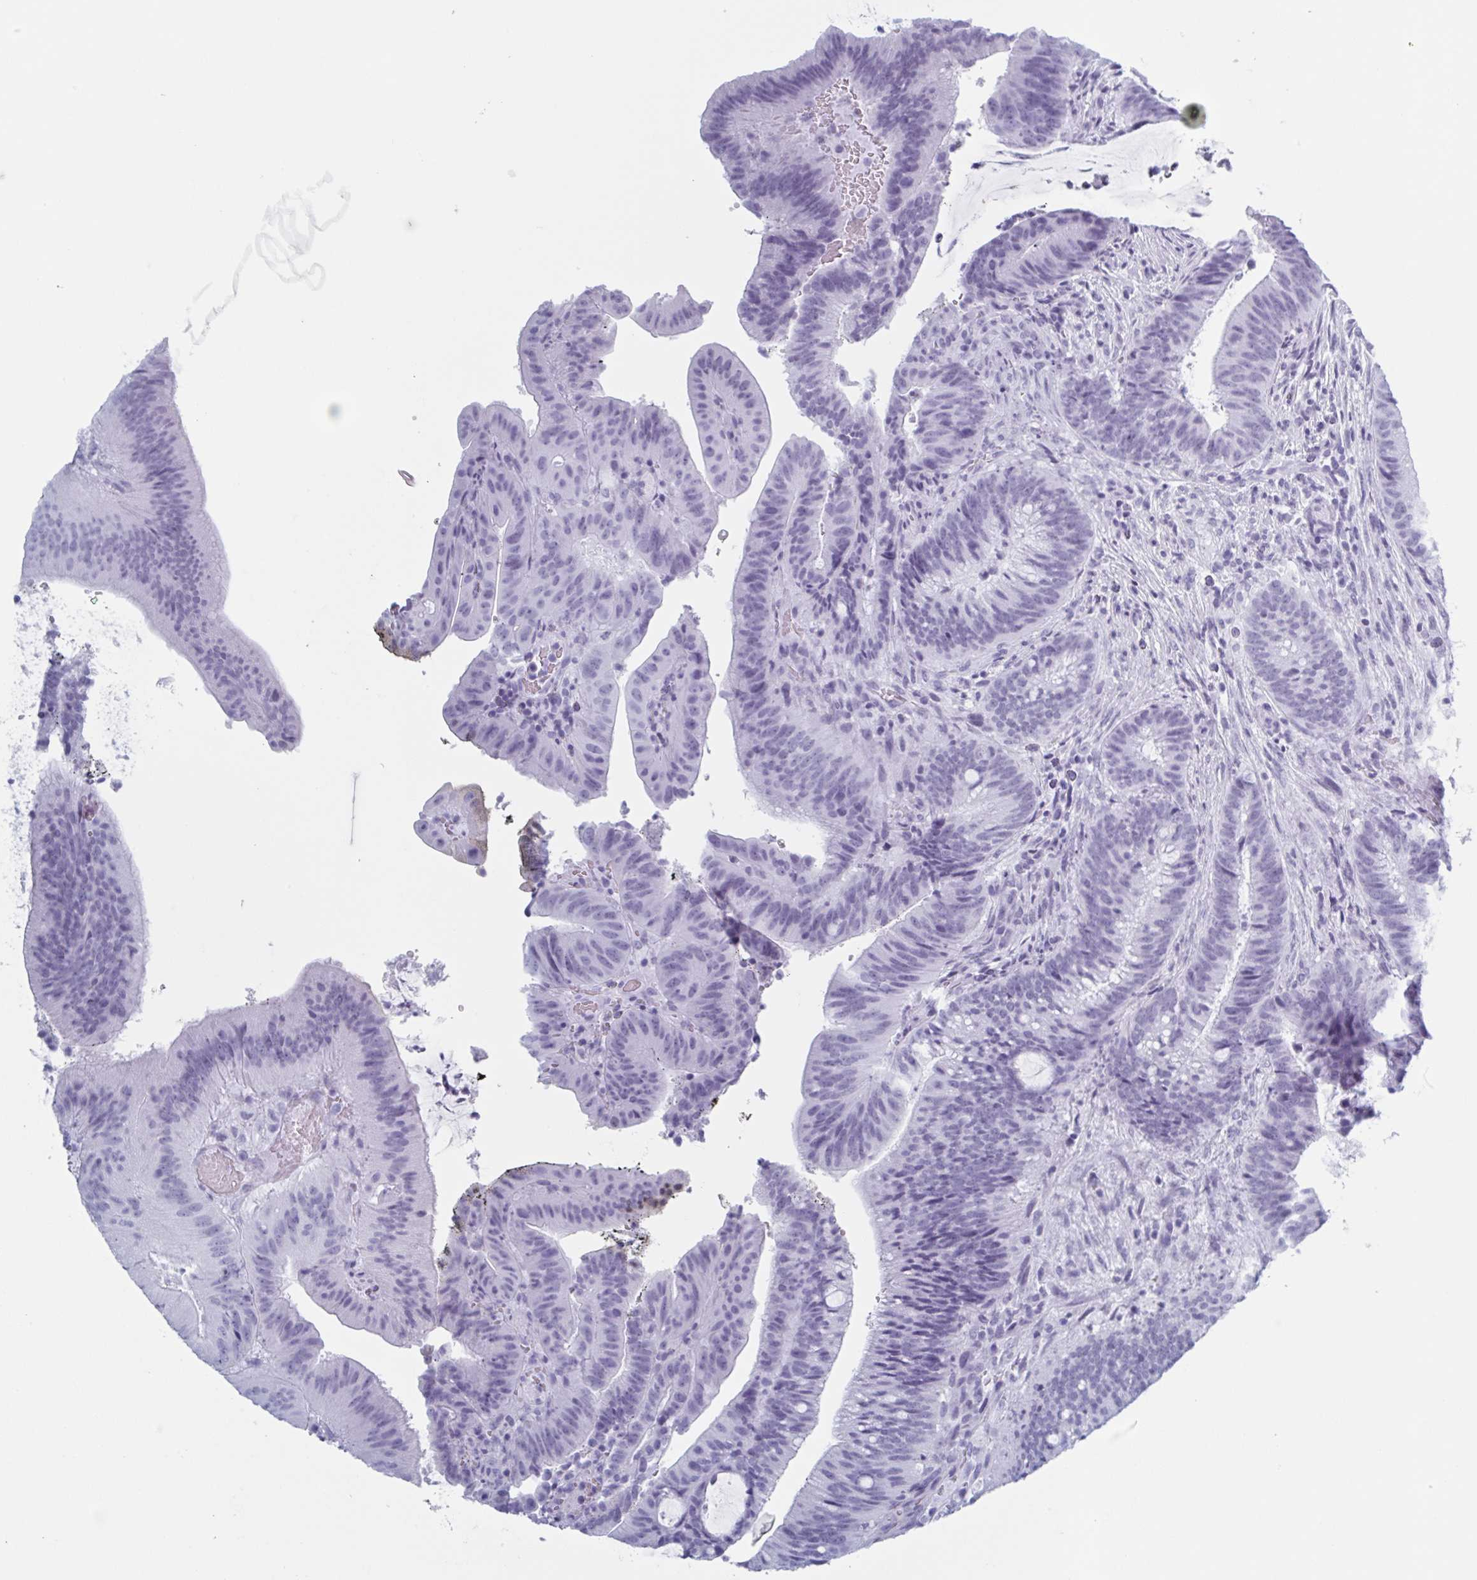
{"staining": {"intensity": "negative", "quantity": "none", "location": "none"}, "tissue": "colorectal cancer", "cell_type": "Tumor cells", "image_type": "cancer", "snomed": [{"axis": "morphology", "description": "Adenocarcinoma, NOS"}, {"axis": "topography", "description": "Colon"}], "caption": "The image reveals no significant staining in tumor cells of colorectal adenocarcinoma.", "gene": "ZFP64", "patient": {"sex": "female", "age": 43}}